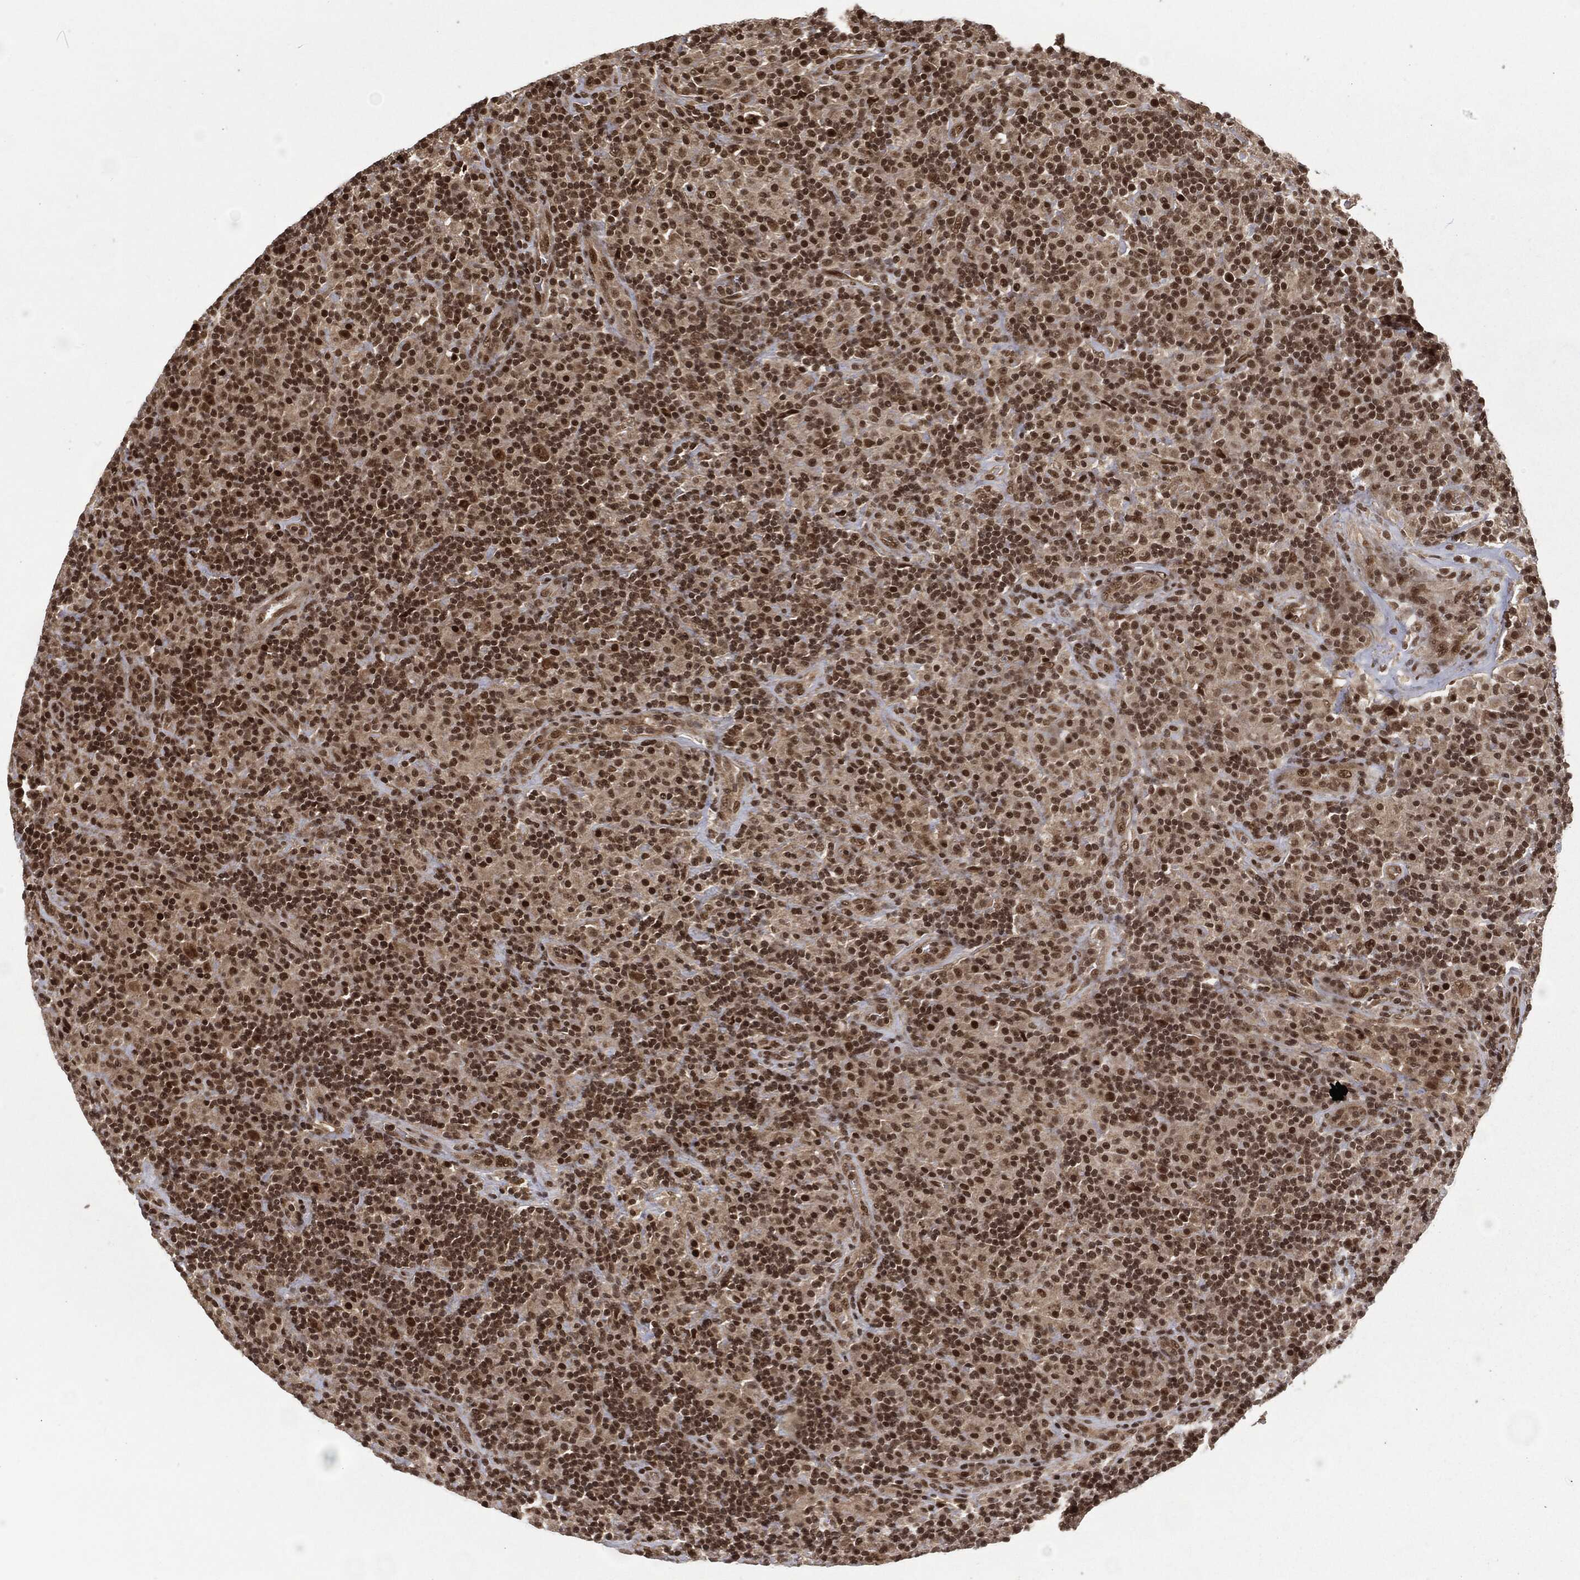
{"staining": {"intensity": "strong", "quantity": "25%-75%", "location": "nuclear"}, "tissue": "lymphoma", "cell_type": "Tumor cells", "image_type": "cancer", "snomed": [{"axis": "morphology", "description": "Hodgkin's disease, NOS"}, {"axis": "topography", "description": "Lymph node"}], "caption": "Immunohistochemical staining of lymphoma exhibits high levels of strong nuclear protein expression in approximately 25%-75% of tumor cells.", "gene": "NGRN", "patient": {"sex": "male", "age": 70}}